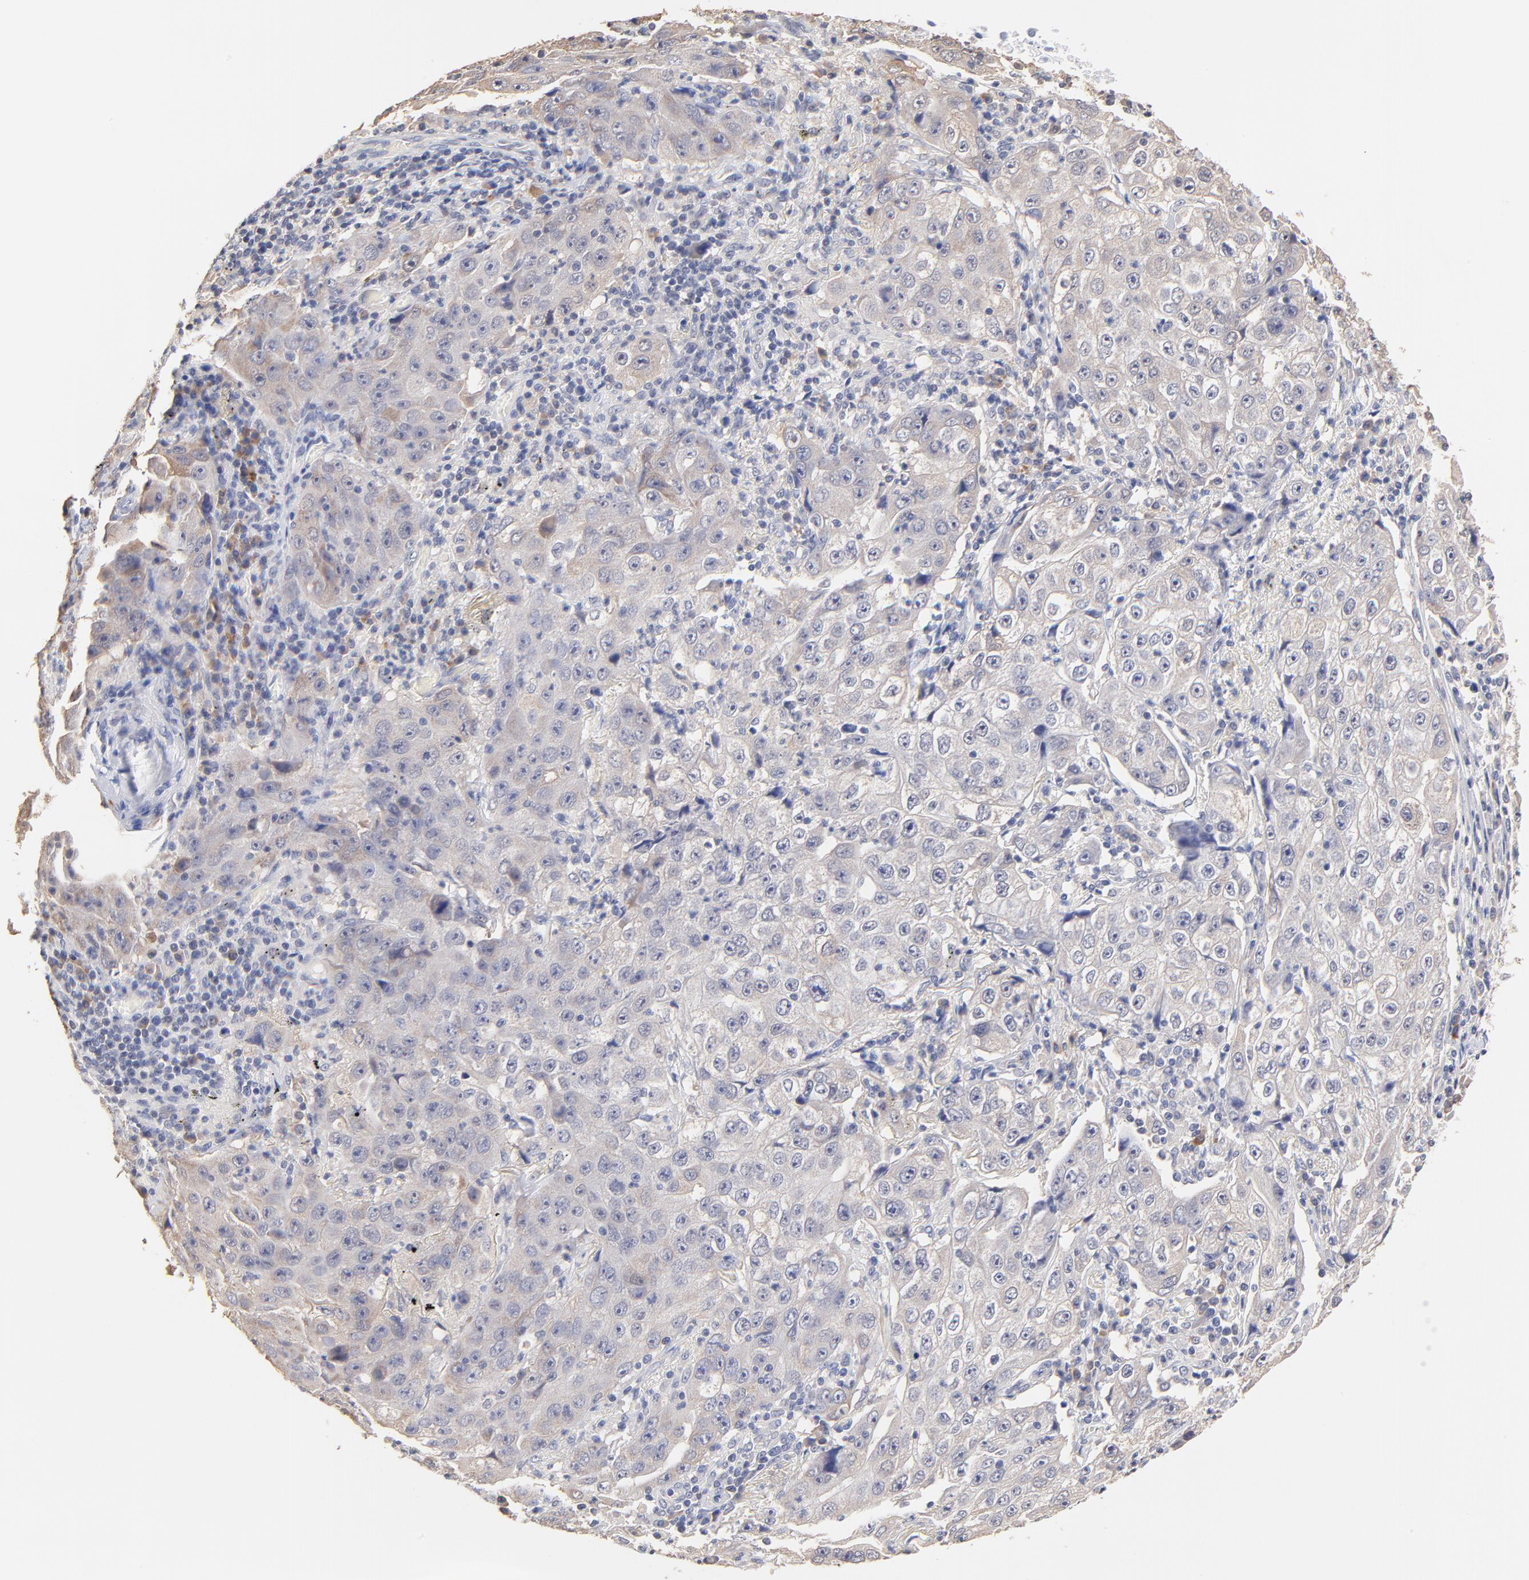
{"staining": {"intensity": "weak", "quantity": "25%-75%", "location": "cytoplasmic/membranous"}, "tissue": "lung cancer", "cell_type": "Tumor cells", "image_type": "cancer", "snomed": [{"axis": "morphology", "description": "Squamous cell carcinoma, NOS"}, {"axis": "topography", "description": "Lung"}], "caption": "High-power microscopy captured an IHC micrograph of lung squamous cell carcinoma, revealing weak cytoplasmic/membranous staining in approximately 25%-75% of tumor cells. The staining was performed using DAB (3,3'-diaminobenzidine) to visualize the protein expression in brown, while the nuclei were stained in blue with hematoxylin (Magnification: 20x).", "gene": "TWNK", "patient": {"sex": "male", "age": 64}}